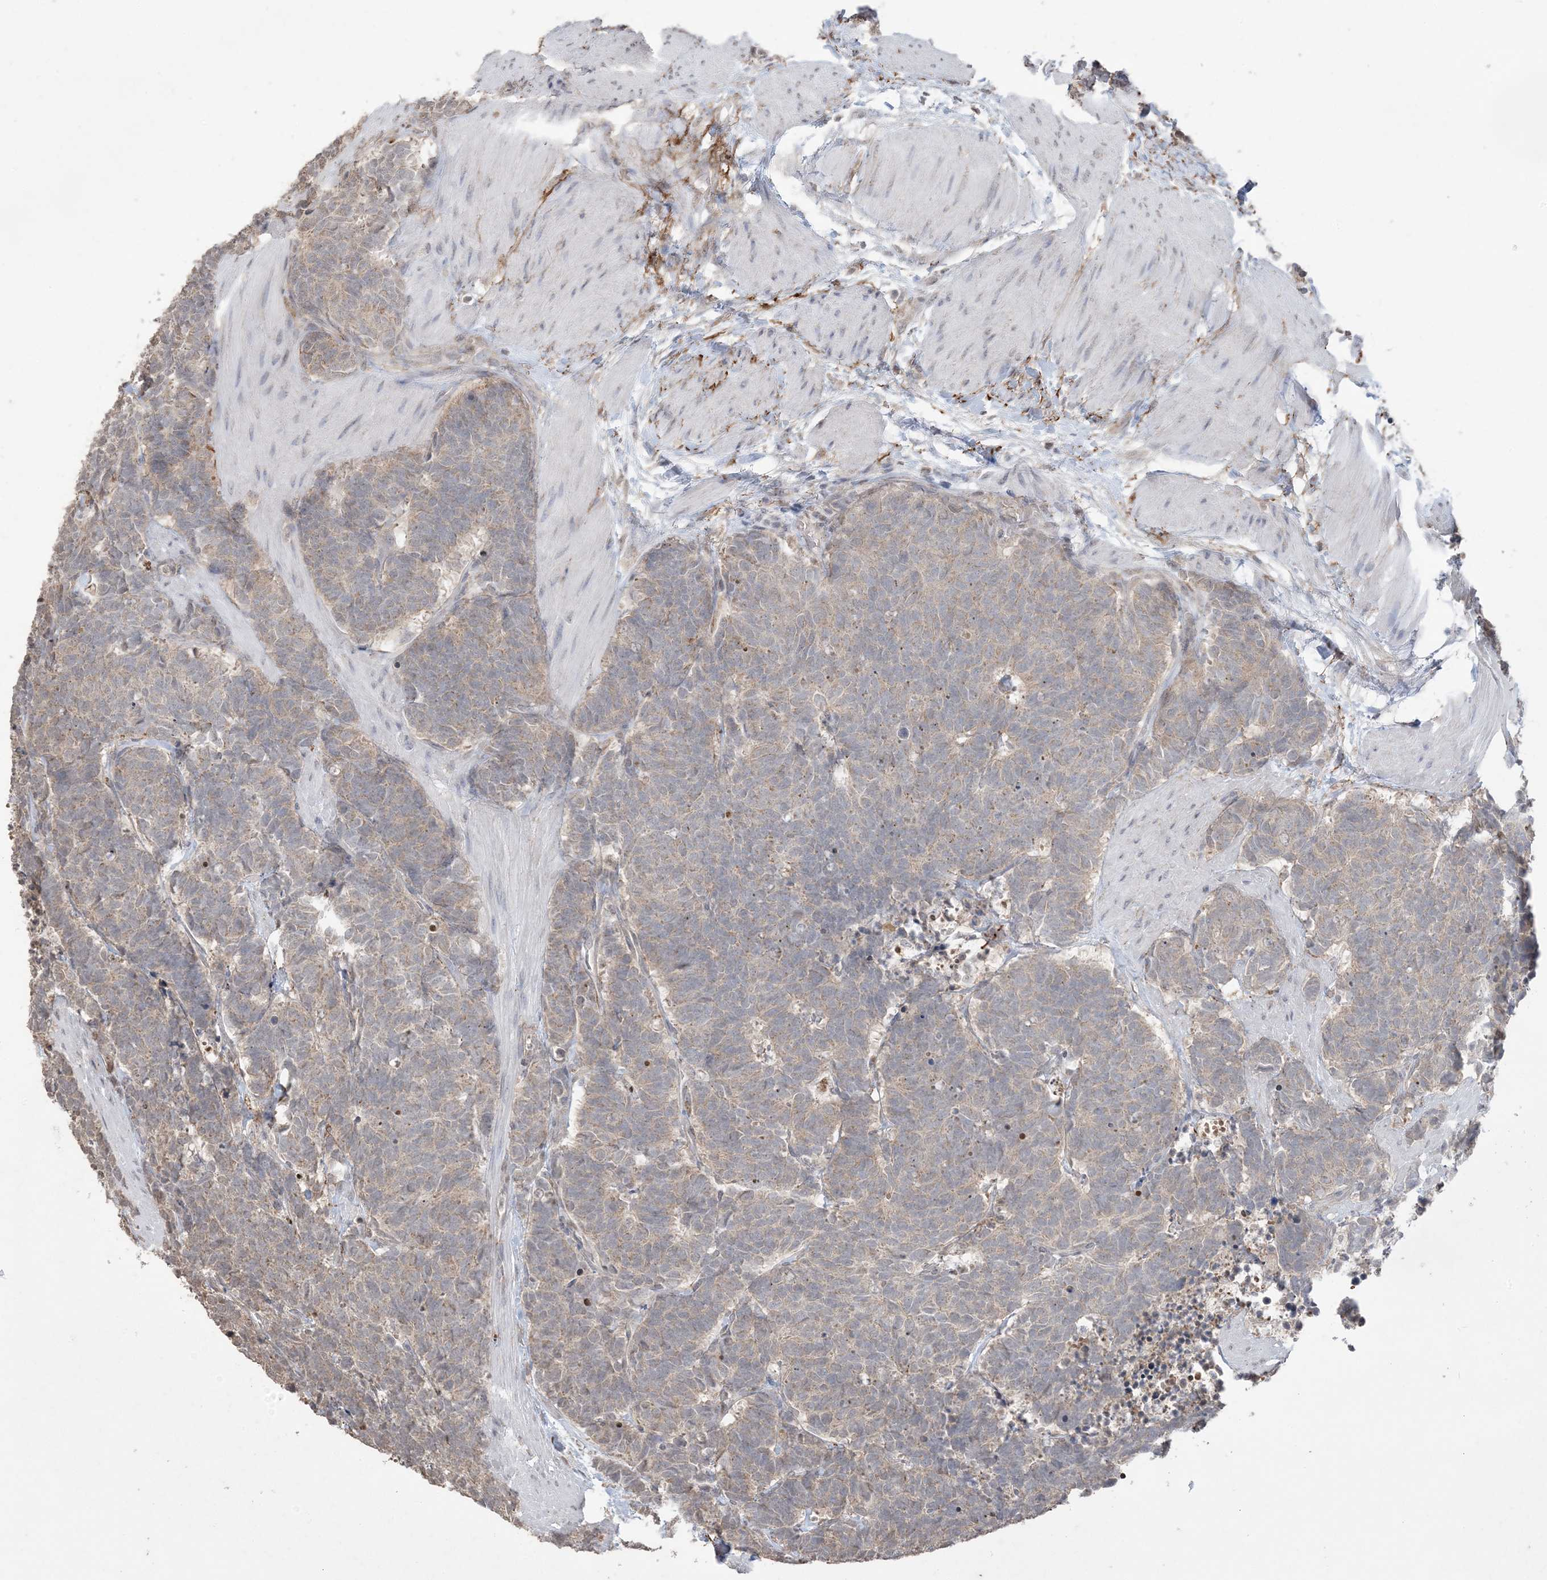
{"staining": {"intensity": "weak", "quantity": "25%-75%", "location": "cytoplasmic/membranous"}, "tissue": "carcinoid", "cell_type": "Tumor cells", "image_type": "cancer", "snomed": [{"axis": "morphology", "description": "Carcinoma, NOS"}, {"axis": "morphology", "description": "Carcinoid, malignant, NOS"}, {"axis": "topography", "description": "Urinary bladder"}], "caption": "A brown stain labels weak cytoplasmic/membranous staining of a protein in malignant carcinoid tumor cells.", "gene": "XRN1", "patient": {"sex": "male", "age": 57}}